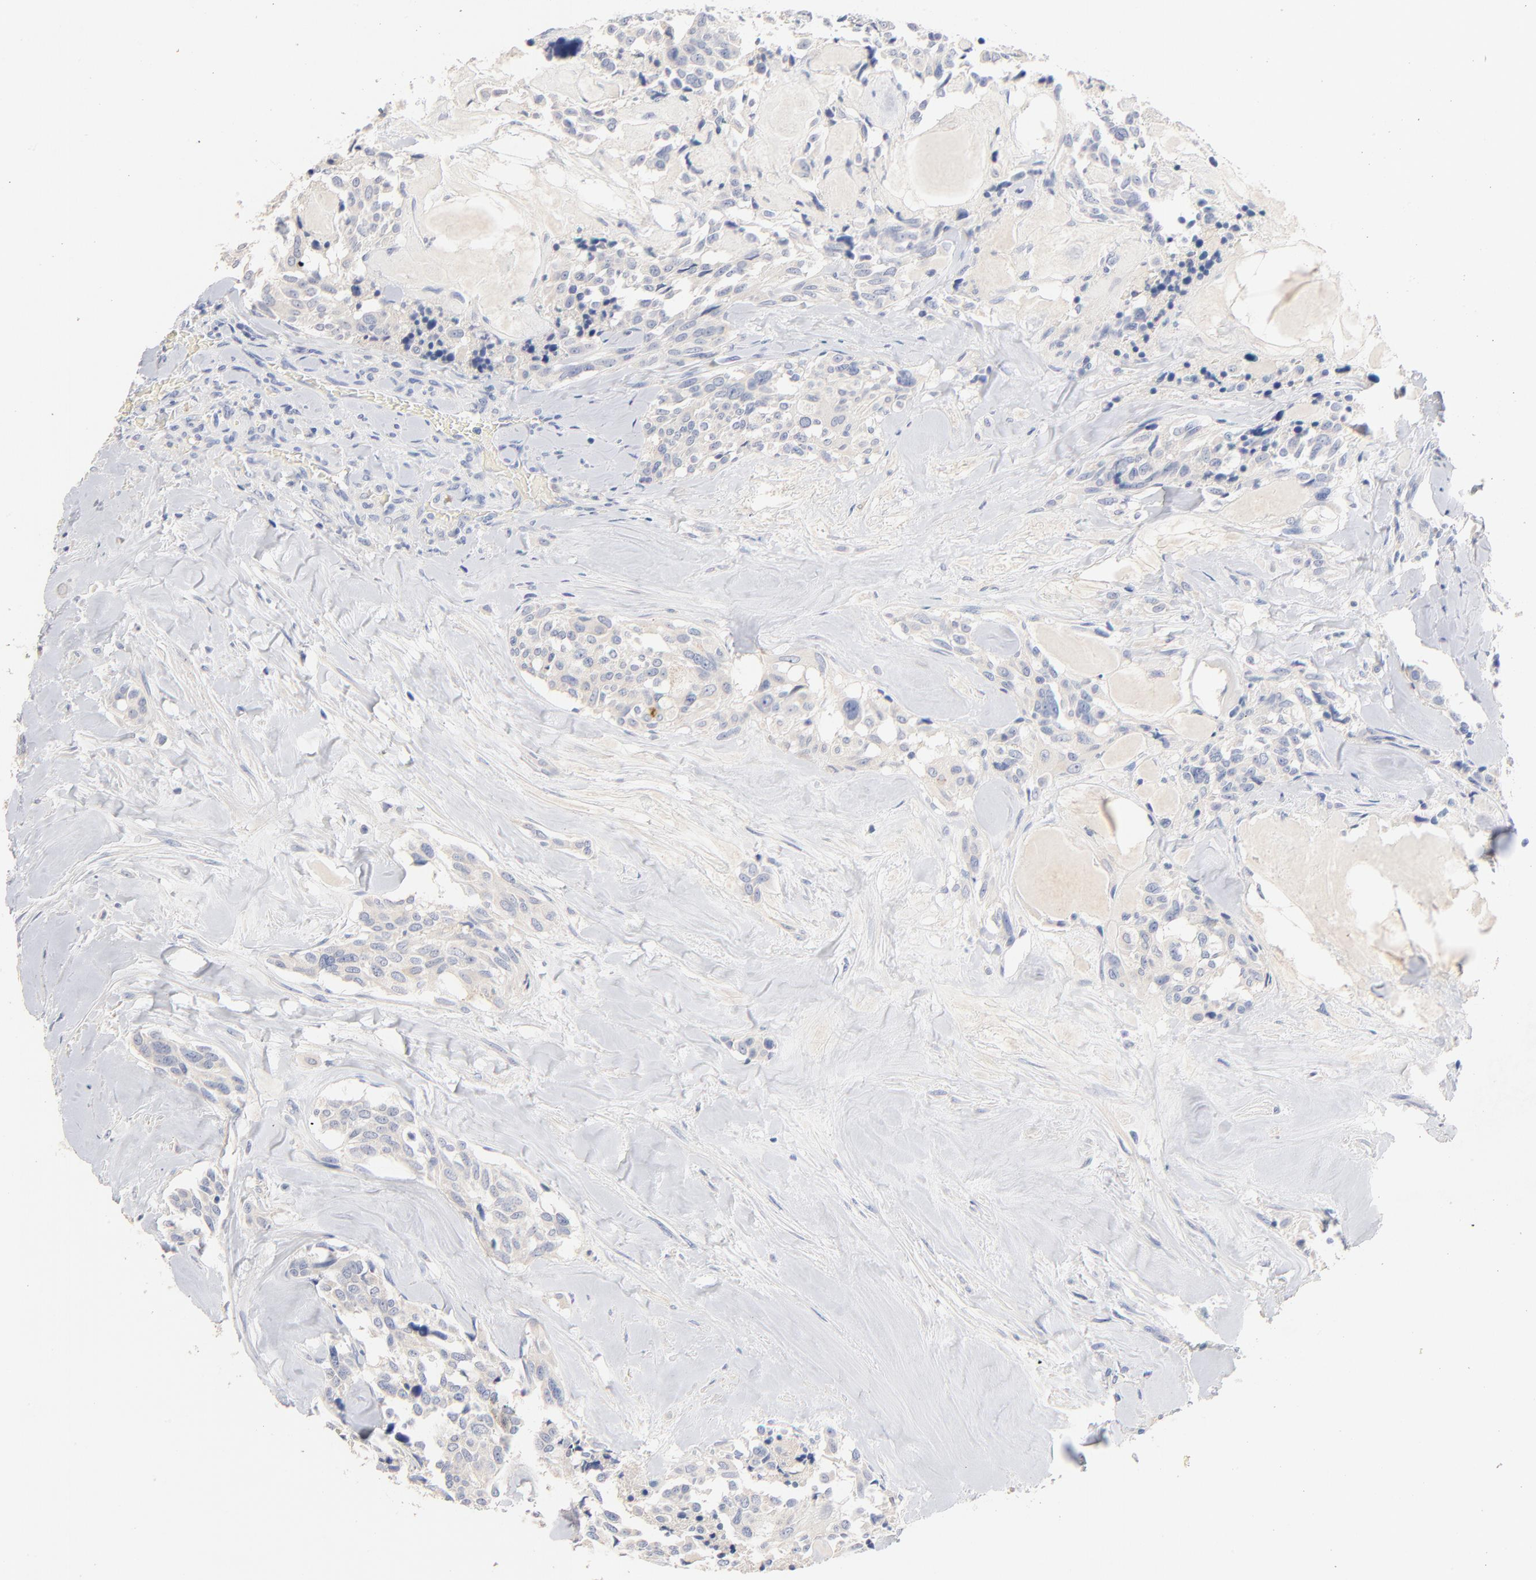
{"staining": {"intensity": "negative", "quantity": "none", "location": "none"}, "tissue": "thyroid cancer", "cell_type": "Tumor cells", "image_type": "cancer", "snomed": [{"axis": "morphology", "description": "Carcinoma, NOS"}, {"axis": "morphology", "description": "Carcinoid, malignant, NOS"}, {"axis": "topography", "description": "Thyroid gland"}], "caption": "Immunohistochemistry (IHC) of thyroid malignant carcinoid reveals no positivity in tumor cells.", "gene": "CPS1", "patient": {"sex": "male", "age": 33}}